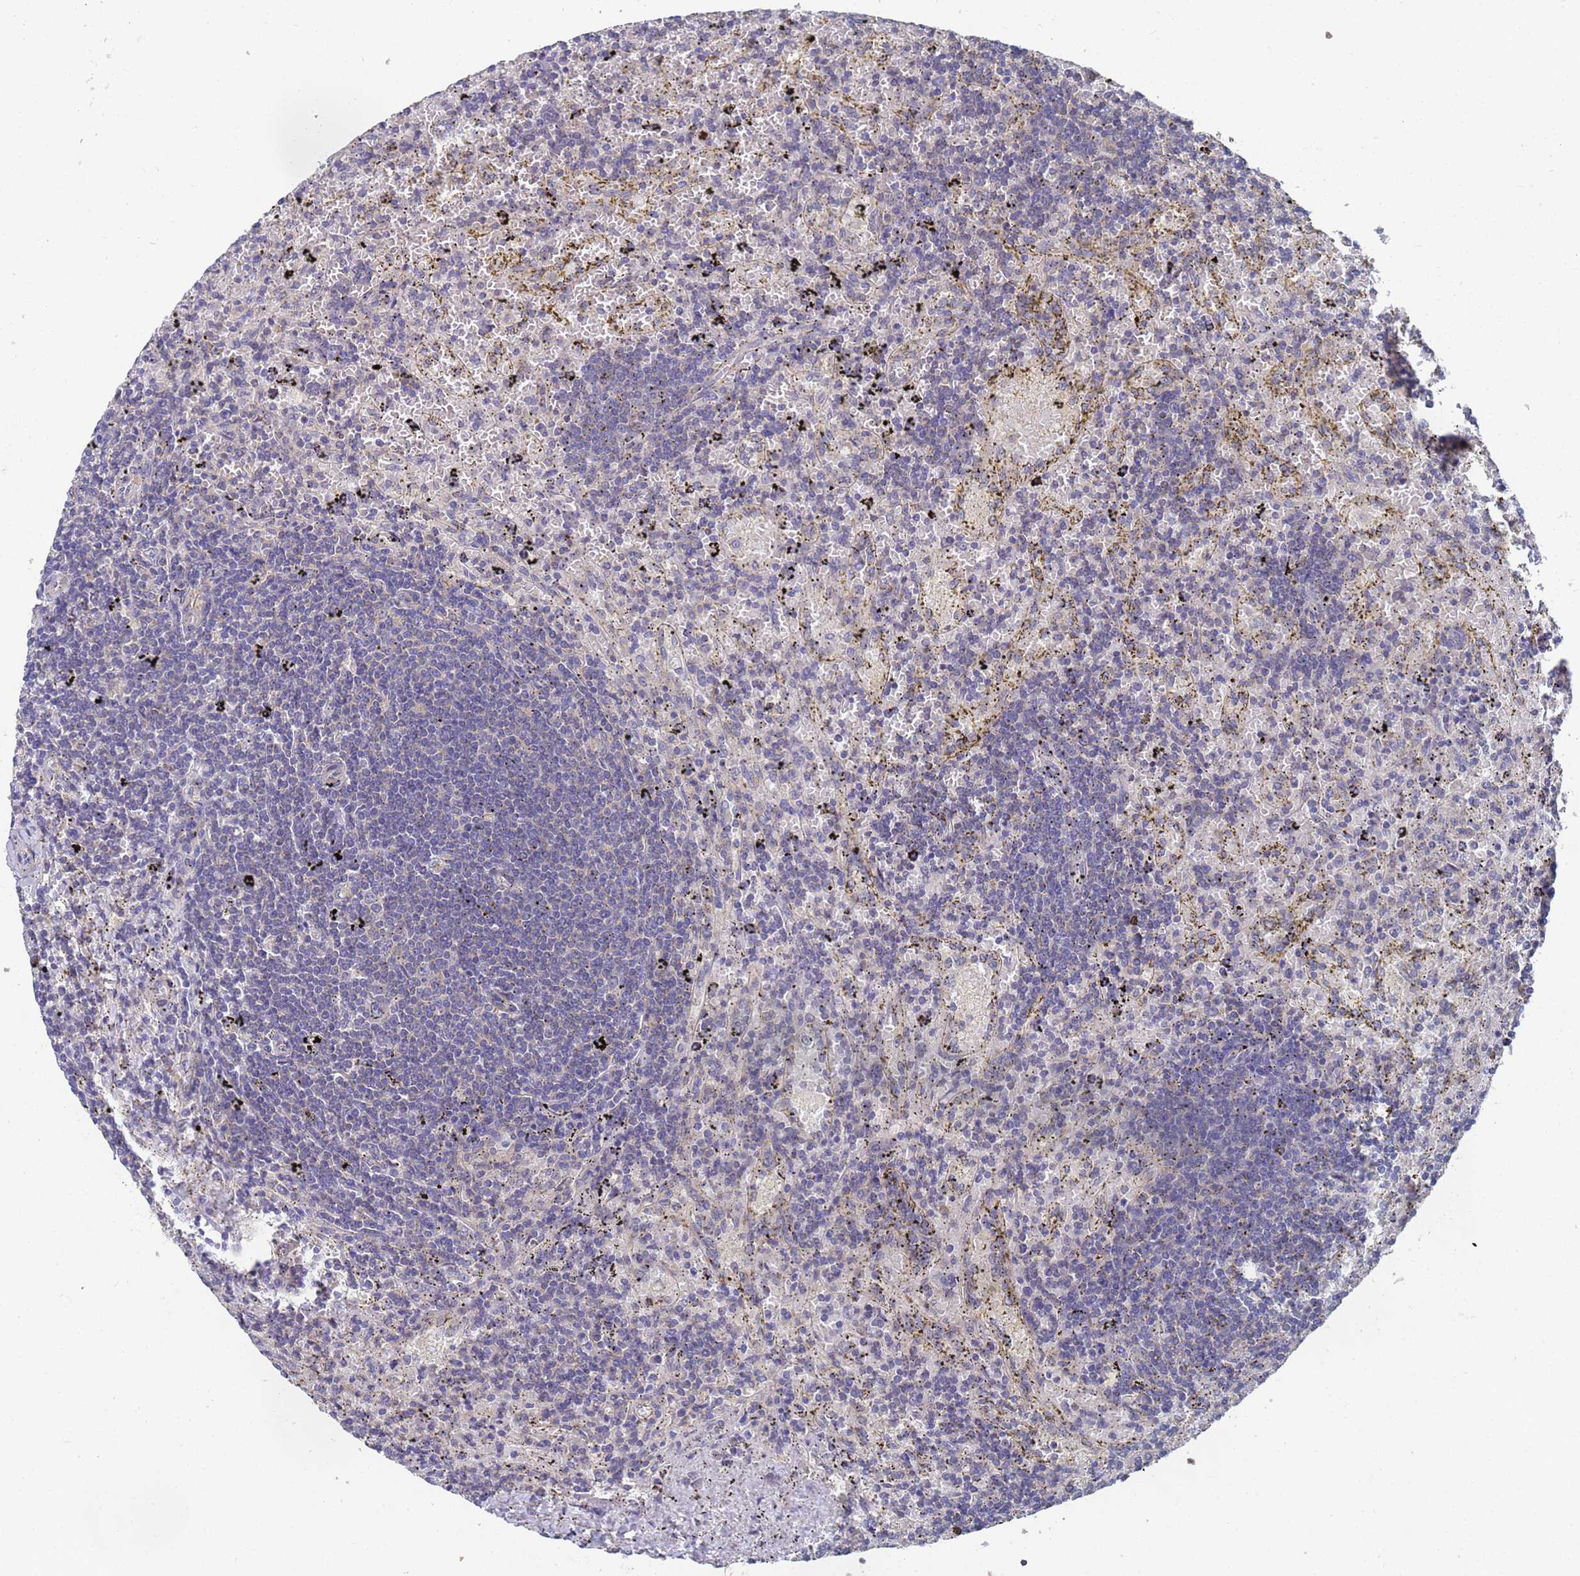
{"staining": {"intensity": "negative", "quantity": "none", "location": "none"}, "tissue": "lymphoma", "cell_type": "Tumor cells", "image_type": "cancer", "snomed": [{"axis": "morphology", "description": "Malignant lymphoma, non-Hodgkin's type, Low grade"}, {"axis": "topography", "description": "Spleen"}], "caption": "High power microscopy micrograph of an IHC histopathology image of malignant lymphoma, non-Hodgkin's type (low-grade), revealing no significant expression in tumor cells. The staining is performed using DAB (3,3'-diaminobenzidine) brown chromogen with nuclei counter-stained in using hematoxylin.", "gene": "ALS2CL", "patient": {"sex": "male", "age": 76}}